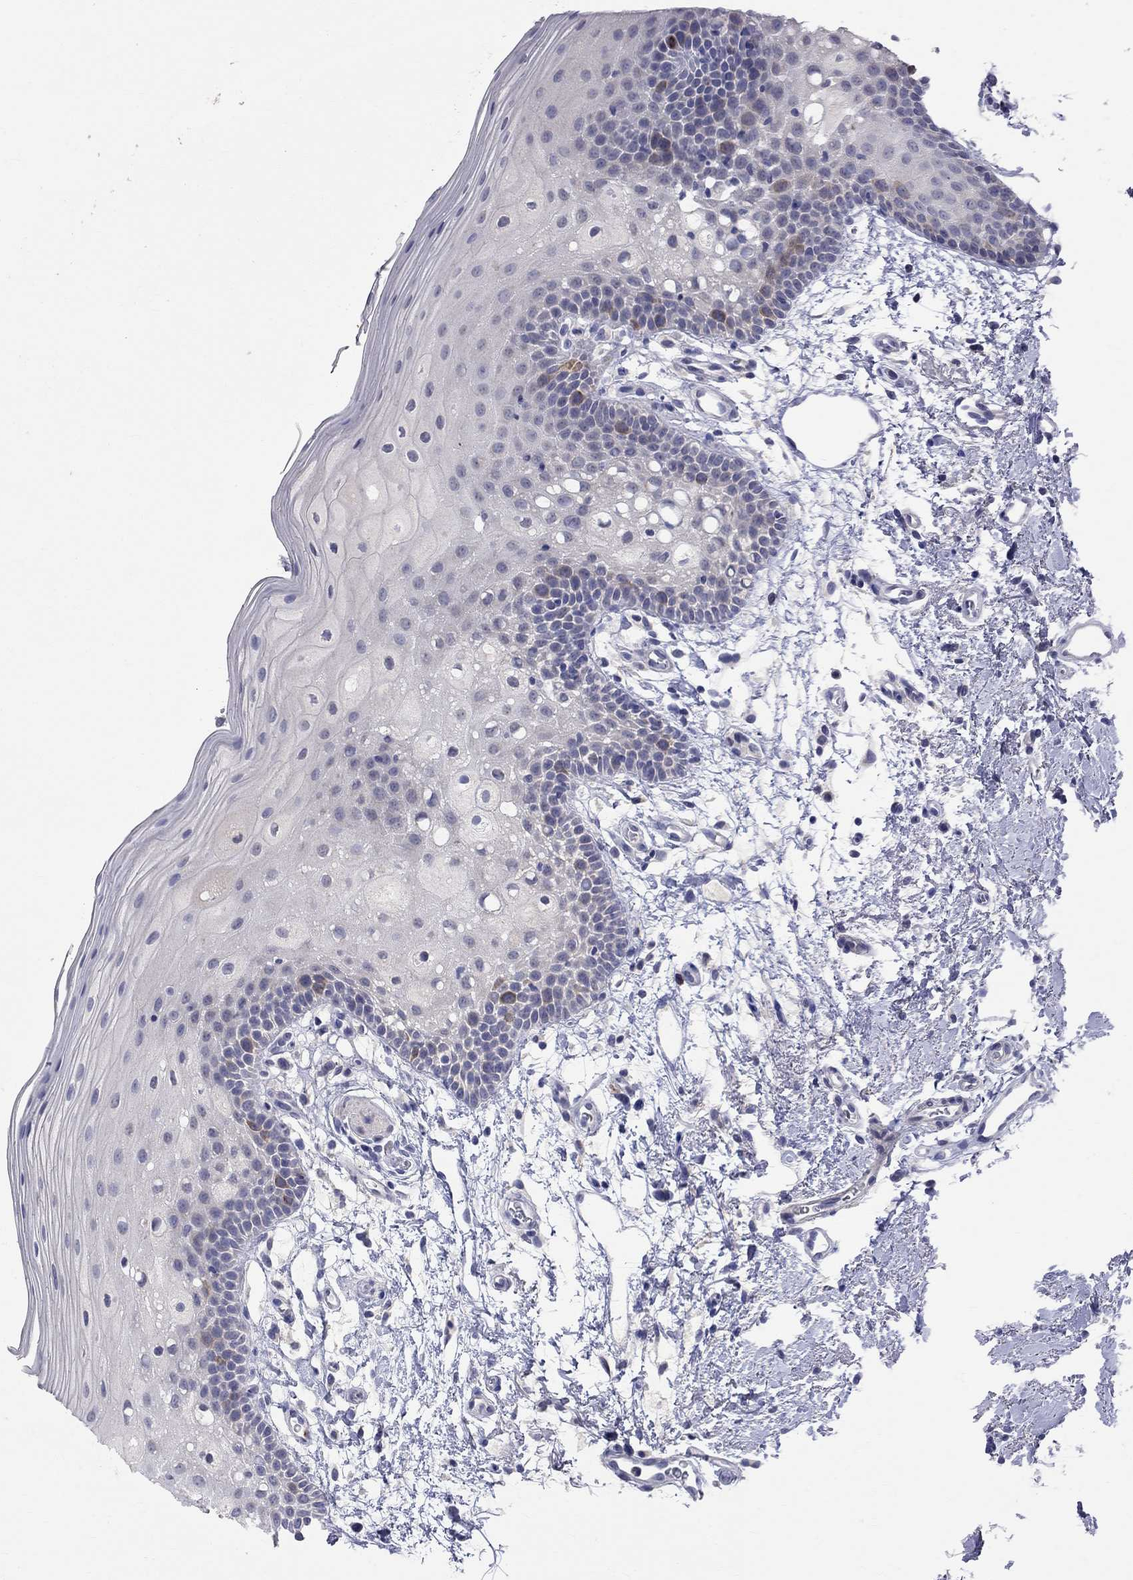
{"staining": {"intensity": "negative", "quantity": "none", "location": "none"}, "tissue": "oral mucosa", "cell_type": "Squamous epithelial cells", "image_type": "normal", "snomed": [{"axis": "morphology", "description": "Normal tissue, NOS"}, {"axis": "topography", "description": "Oral tissue"}, {"axis": "topography", "description": "Tounge, NOS"}], "caption": "IHC of benign human oral mucosa exhibits no staining in squamous epithelial cells. (DAB (3,3'-diaminobenzidine) immunohistochemistry visualized using brightfield microscopy, high magnification).", "gene": "CKAP2", "patient": {"sex": "female", "age": 83}}